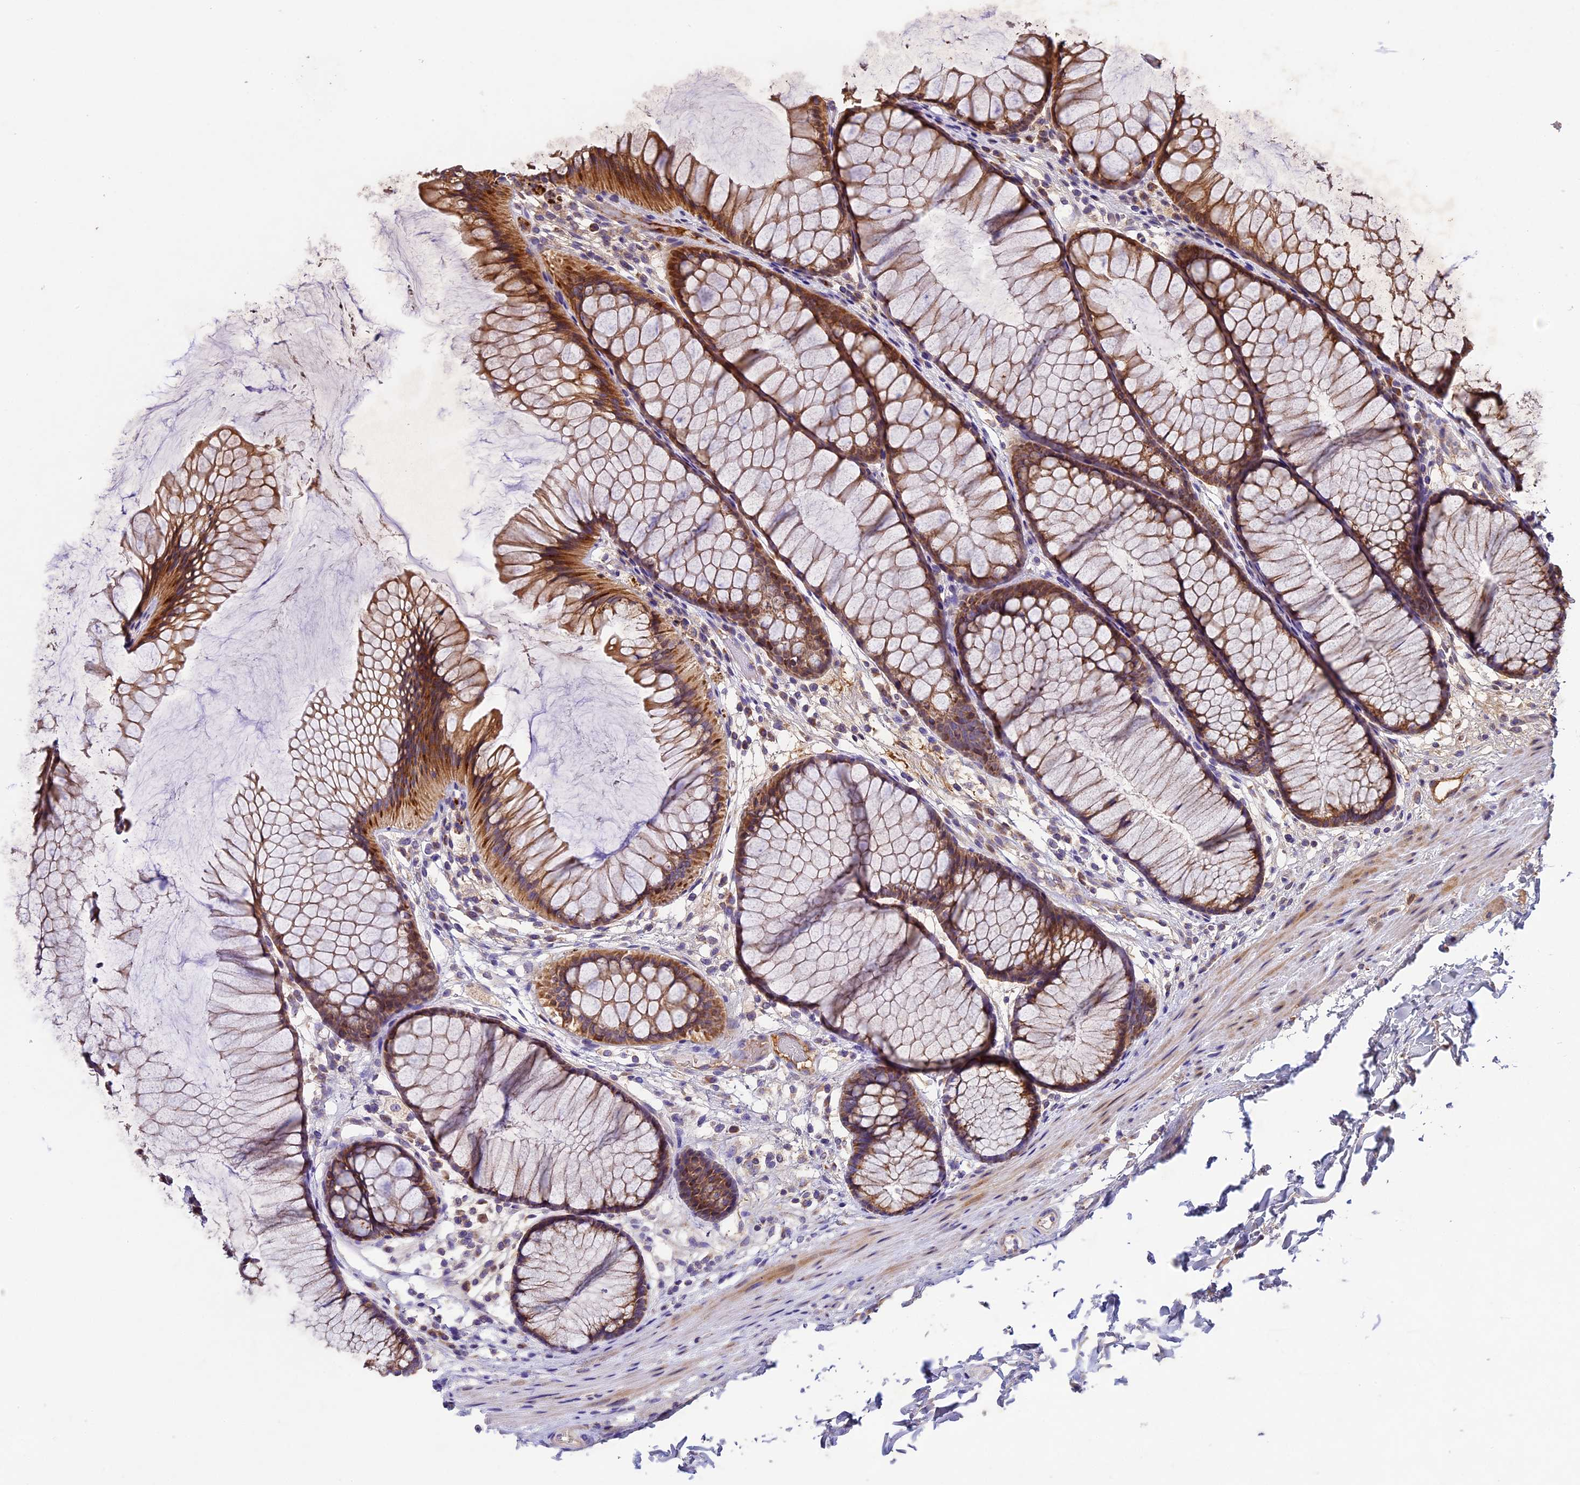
{"staining": {"intensity": "negative", "quantity": "none", "location": "none"}, "tissue": "colon", "cell_type": "Endothelial cells", "image_type": "normal", "snomed": [{"axis": "morphology", "description": "Normal tissue, NOS"}, {"axis": "topography", "description": "Colon"}], "caption": "Histopathology image shows no significant protein expression in endothelial cells of unremarkable colon.", "gene": "OCEL1", "patient": {"sex": "female", "age": 82}}